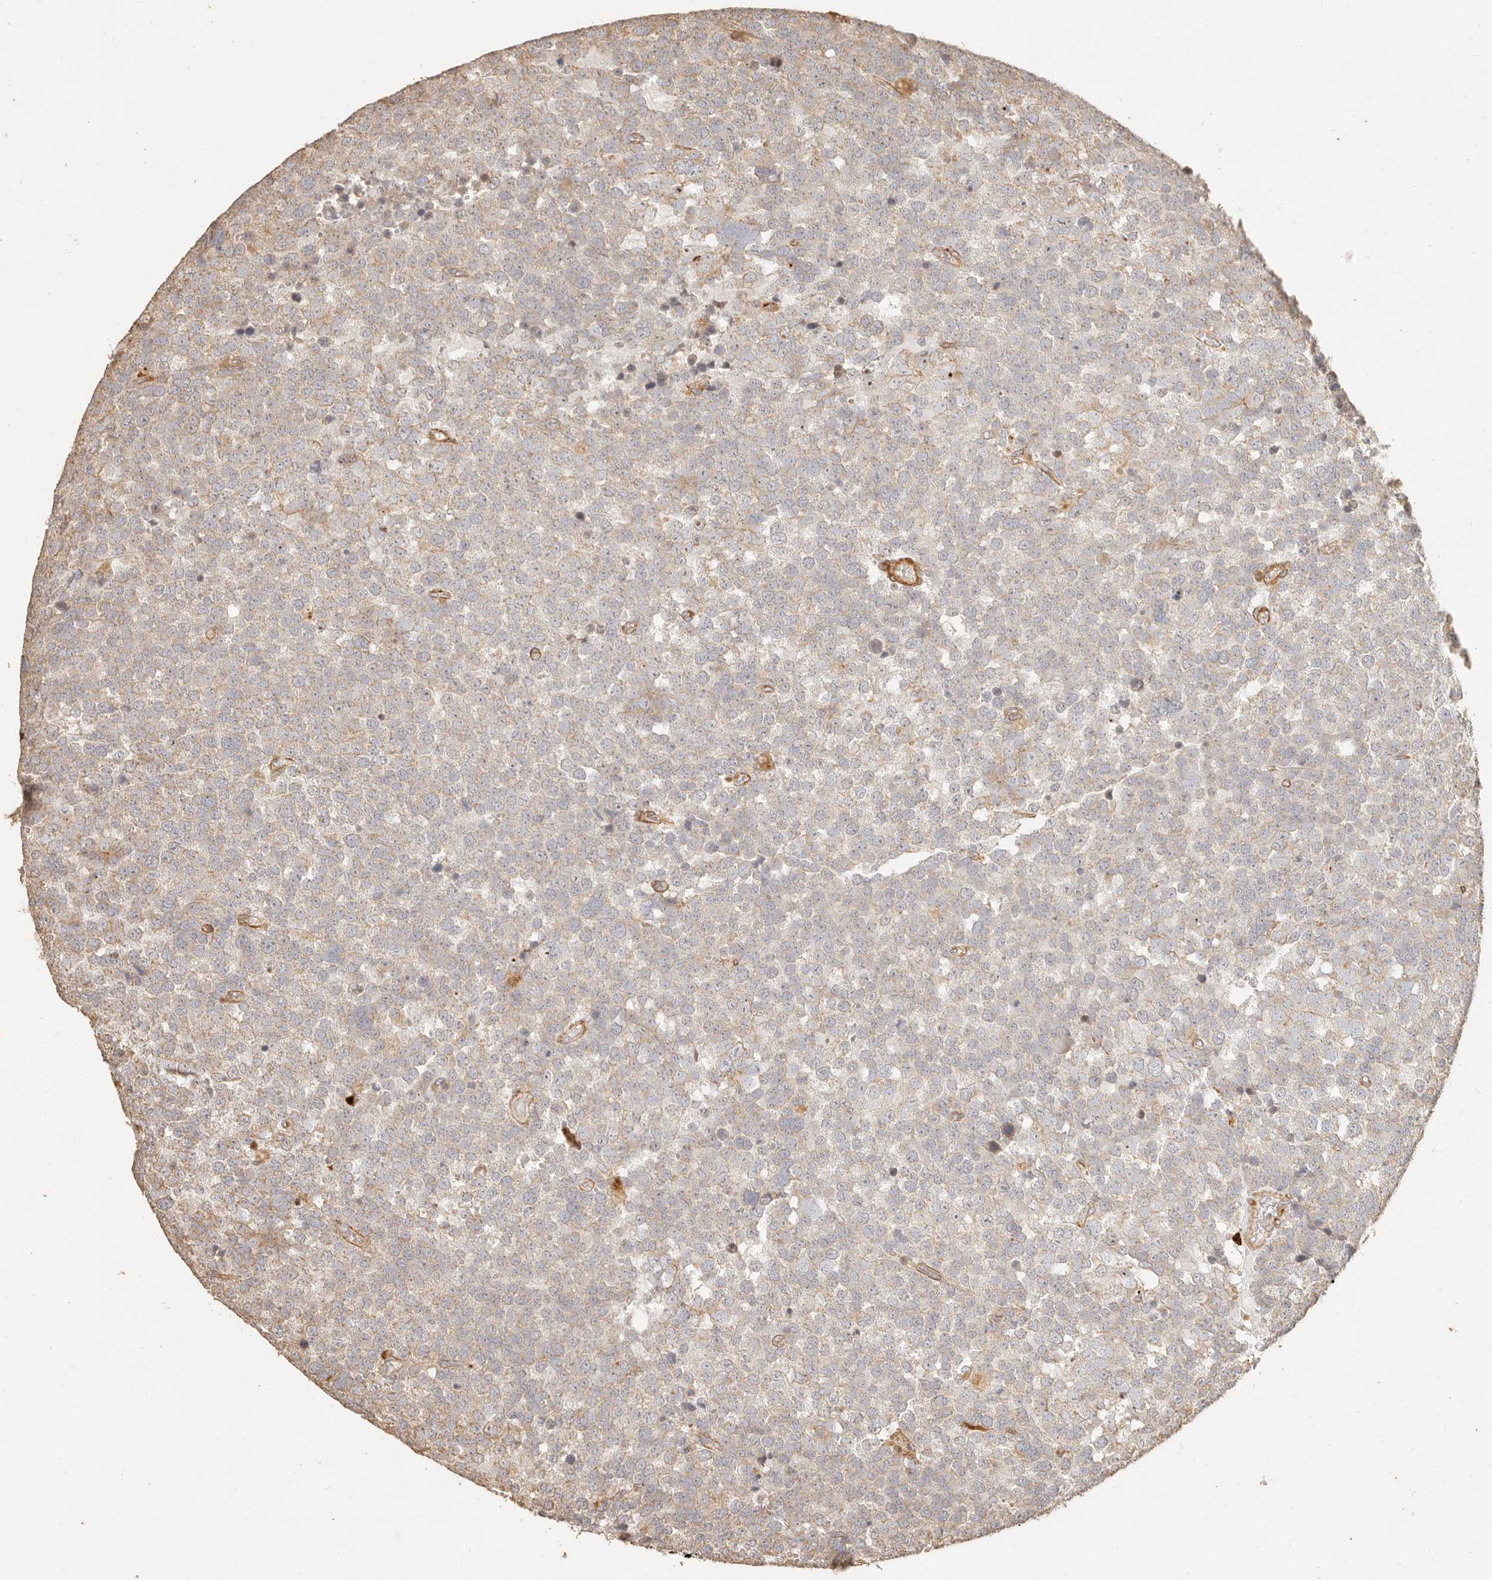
{"staining": {"intensity": "weak", "quantity": "<25%", "location": "cytoplasmic/membranous"}, "tissue": "testis cancer", "cell_type": "Tumor cells", "image_type": "cancer", "snomed": [{"axis": "morphology", "description": "Seminoma, NOS"}, {"axis": "topography", "description": "Testis"}], "caption": "Tumor cells show no significant expression in testis cancer (seminoma).", "gene": "PTPN22", "patient": {"sex": "male", "age": 71}}